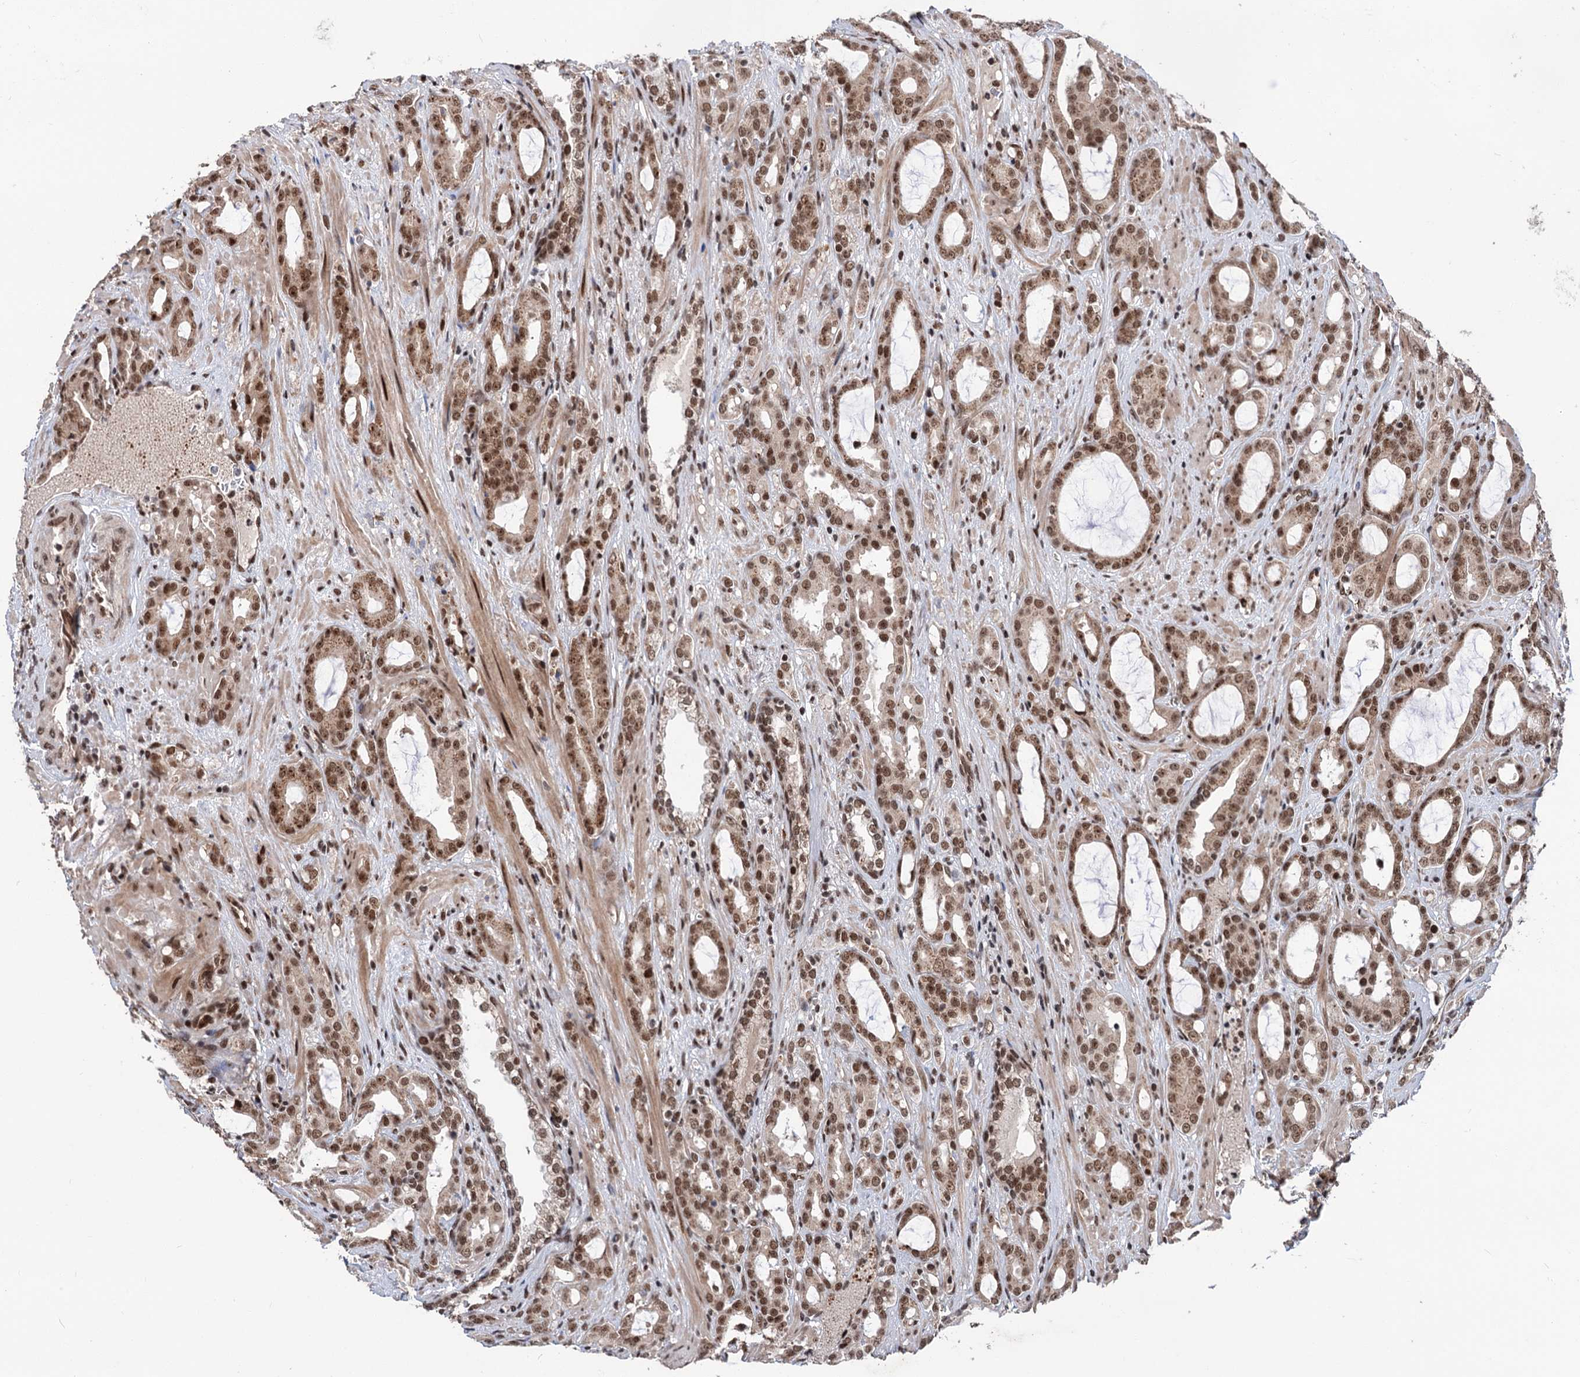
{"staining": {"intensity": "moderate", "quantity": ">75%", "location": "nuclear"}, "tissue": "prostate cancer", "cell_type": "Tumor cells", "image_type": "cancer", "snomed": [{"axis": "morphology", "description": "Adenocarcinoma, High grade"}, {"axis": "topography", "description": "Prostate"}], "caption": "This is a micrograph of IHC staining of prostate cancer, which shows moderate positivity in the nuclear of tumor cells.", "gene": "MAML1", "patient": {"sex": "male", "age": 72}}